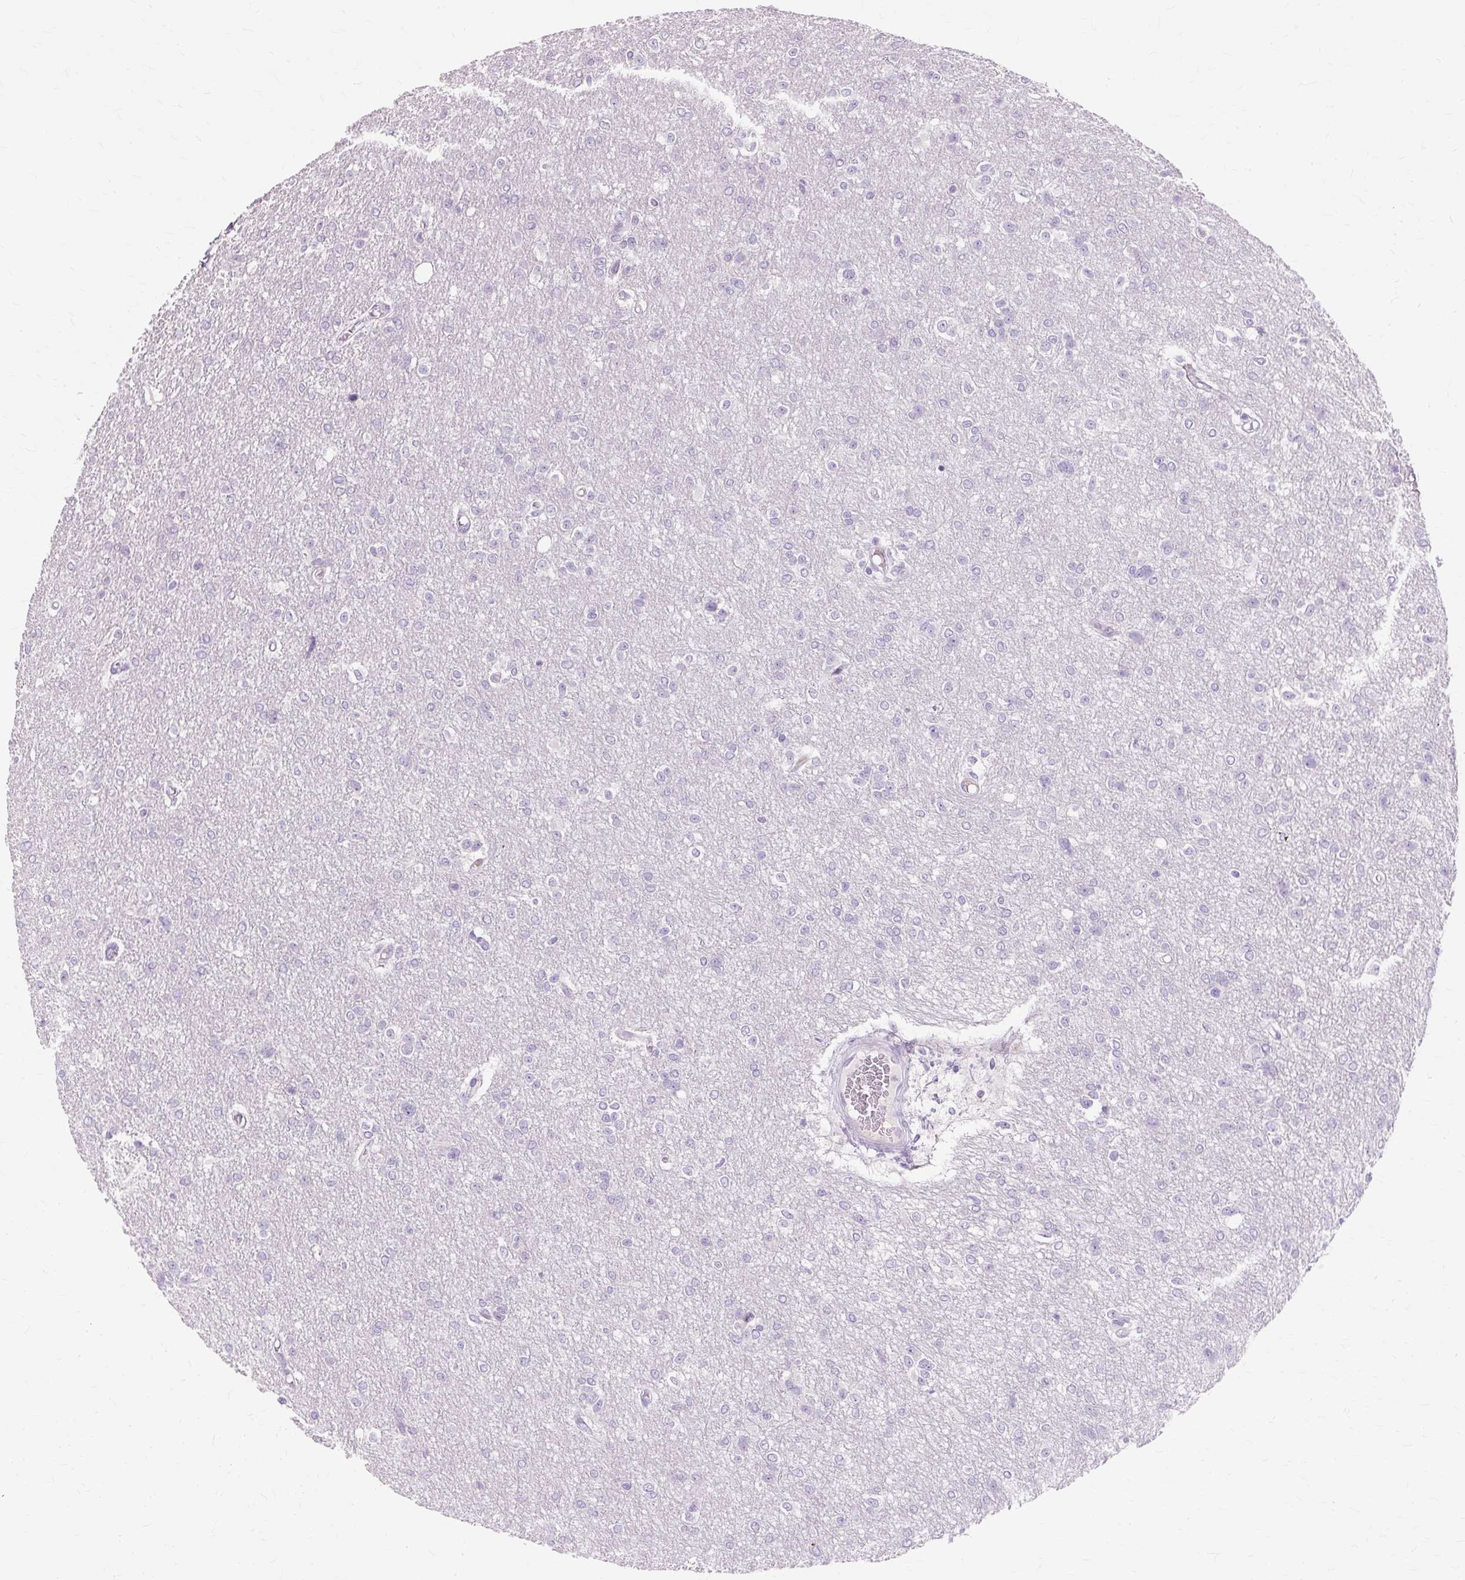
{"staining": {"intensity": "negative", "quantity": "none", "location": "none"}, "tissue": "glioma", "cell_type": "Tumor cells", "image_type": "cancer", "snomed": [{"axis": "morphology", "description": "Glioma, malignant, Low grade"}, {"axis": "topography", "description": "Brain"}], "caption": "Immunohistochemistry histopathology image of glioma stained for a protein (brown), which displays no staining in tumor cells.", "gene": "IRX2", "patient": {"sex": "male", "age": 26}}